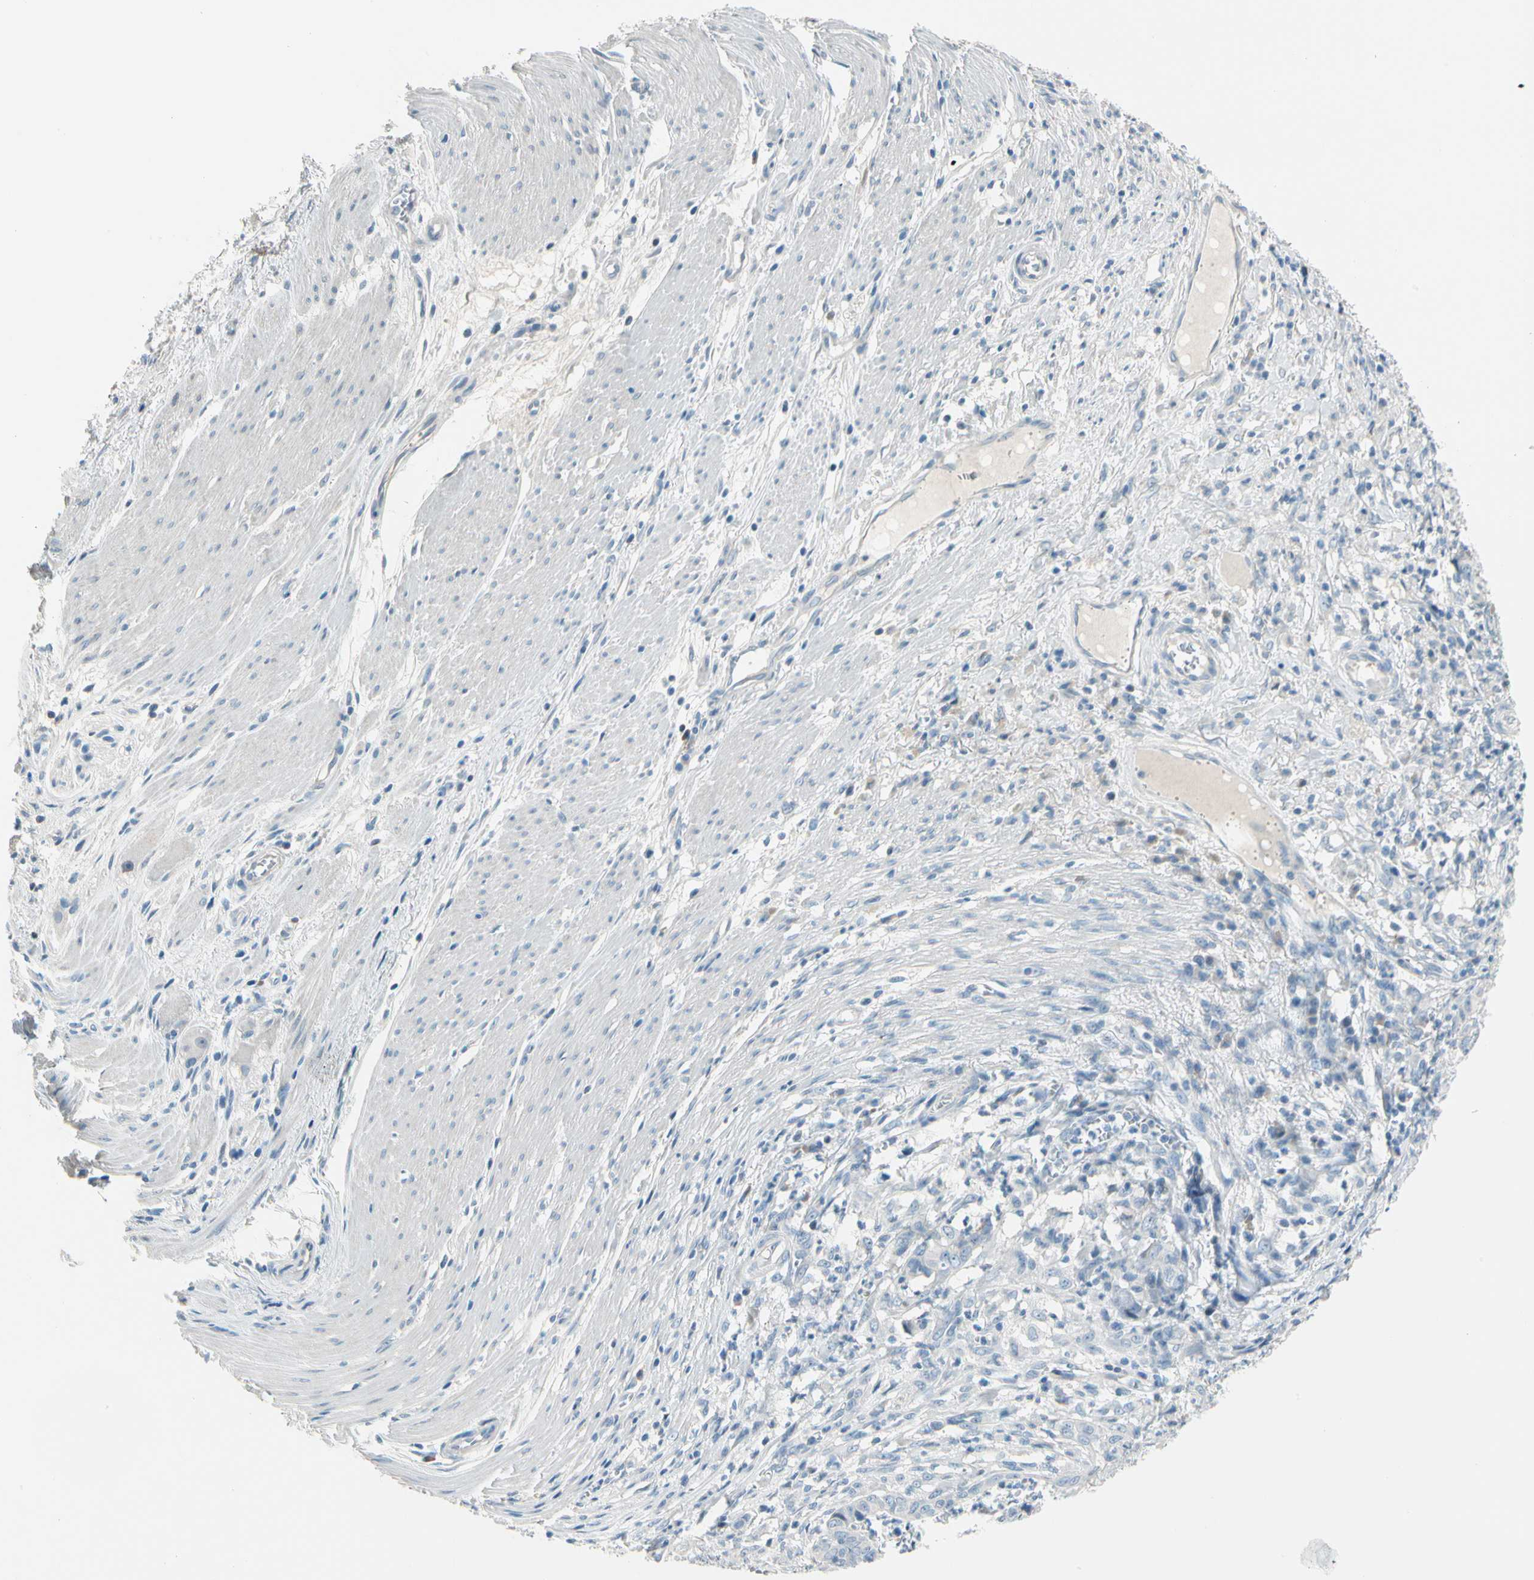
{"staining": {"intensity": "negative", "quantity": "none", "location": "none"}, "tissue": "stomach cancer", "cell_type": "Tumor cells", "image_type": "cancer", "snomed": [{"axis": "morphology", "description": "Adenocarcinoma, NOS"}, {"axis": "topography", "description": "Stomach, lower"}], "caption": "A high-resolution histopathology image shows IHC staining of stomach cancer, which reveals no significant positivity in tumor cells.", "gene": "STK40", "patient": {"sex": "male", "age": 77}}